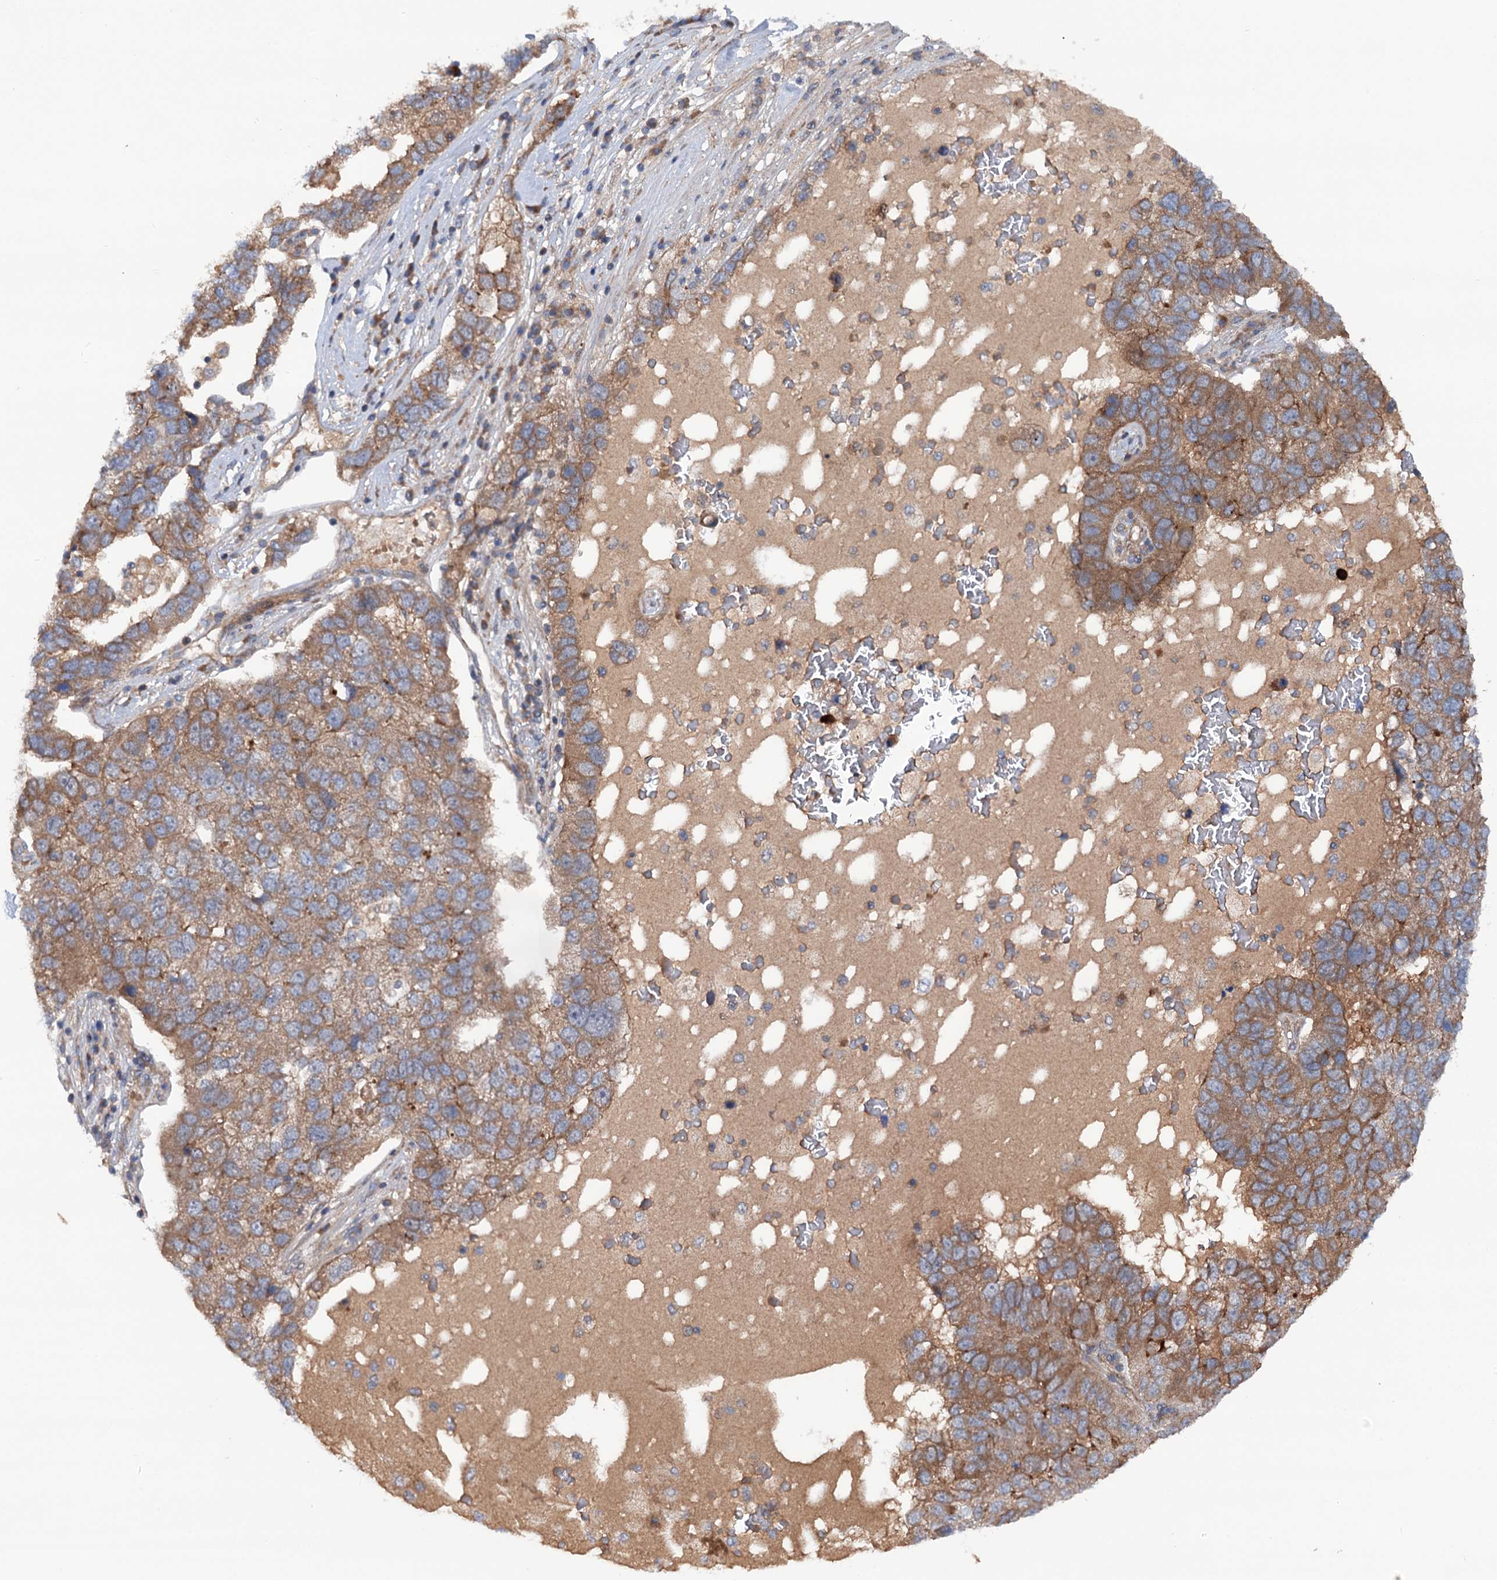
{"staining": {"intensity": "moderate", "quantity": ">75%", "location": "cytoplasmic/membranous"}, "tissue": "pancreatic cancer", "cell_type": "Tumor cells", "image_type": "cancer", "snomed": [{"axis": "morphology", "description": "Adenocarcinoma, NOS"}, {"axis": "topography", "description": "Pancreas"}], "caption": "Brown immunohistochemical staining in human adenocarcinoma (pancreatic) displays moderate cytoplasmic/membranous expression in about >75% of tumor cells.", "gene": "ADGRG4", "patient": {"sex": "female", "age": 61}}